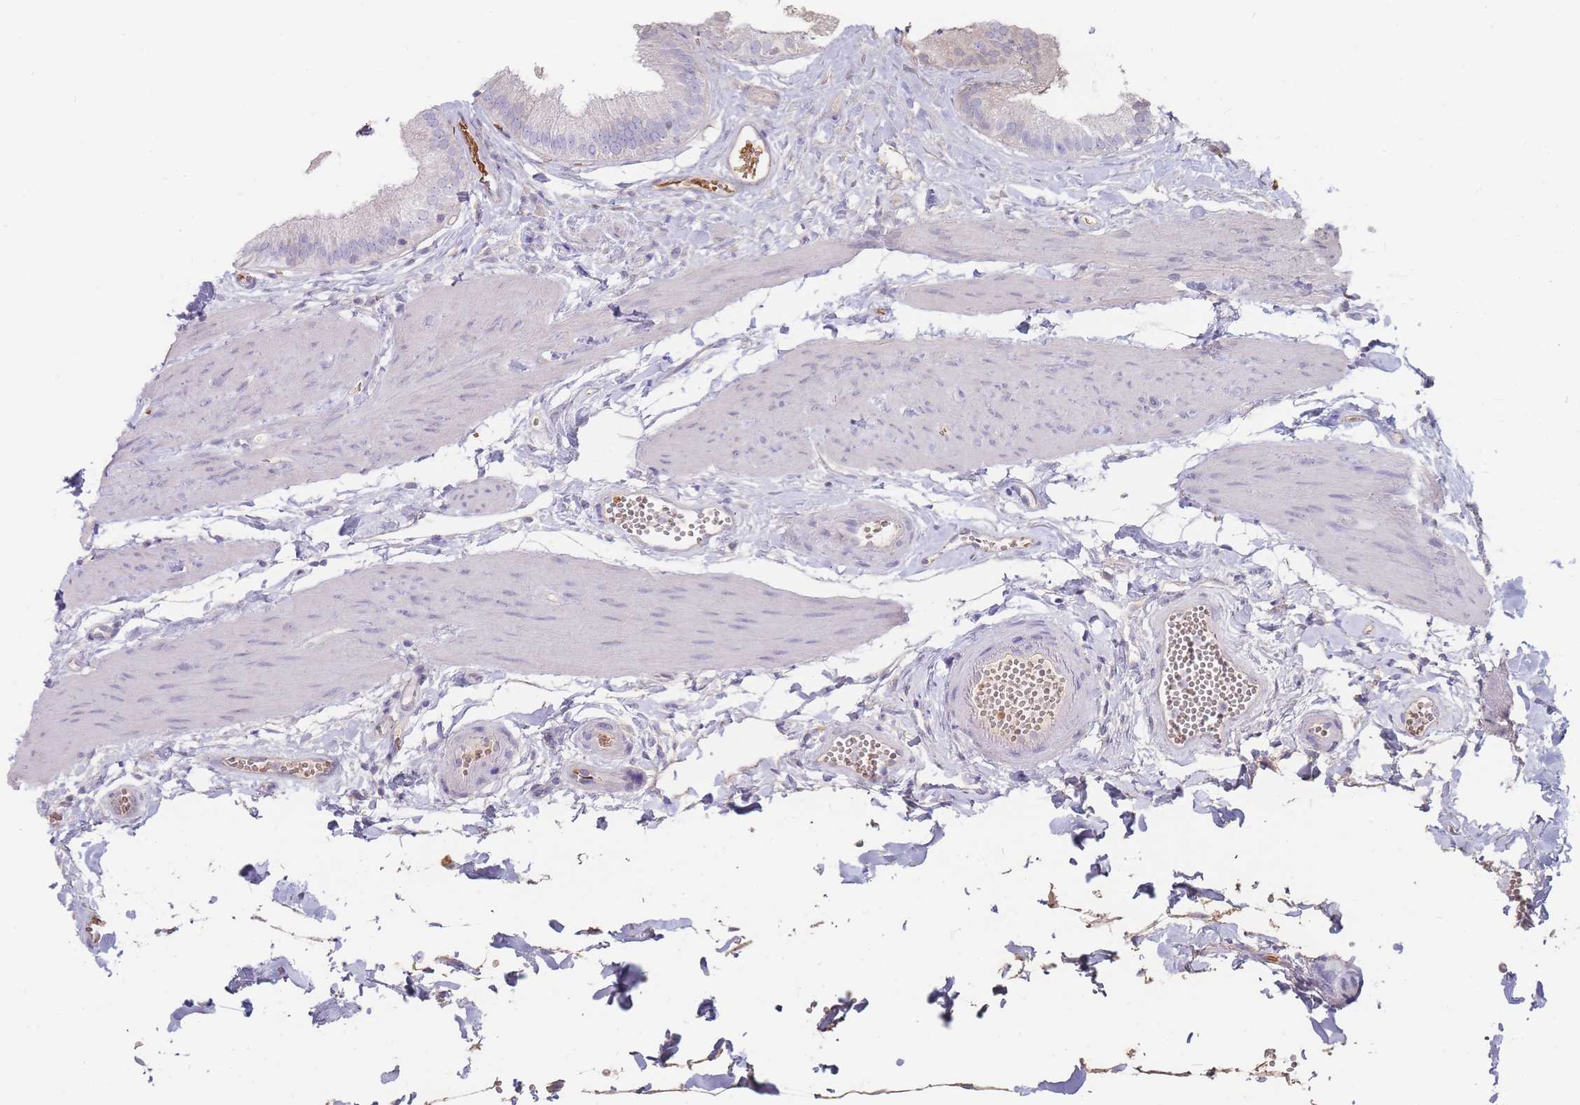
{"staining": {"intensity": "moderate", "quantity": "<25%", "location": "cytoplasmic/membranous"}, "tissue": "gallbladder", "cell_type": "Glandular cells", "image_type": "normal", "snomed": [{"axis": "morphology", "description": "Normal tissue, NOS"}, {"axis": "topography", "description": "Gallbladder"}], "caption": "Glandular cells display low levels of moderate cytoplasmic/membranous staining in approximately <25% of cells in unremarkable human gallbladder. The protein is shown in brown color, while the nuclei are stained blue.", "gene": "ENSG00000284931", "patient": {"sex": "female", "age": 54}}